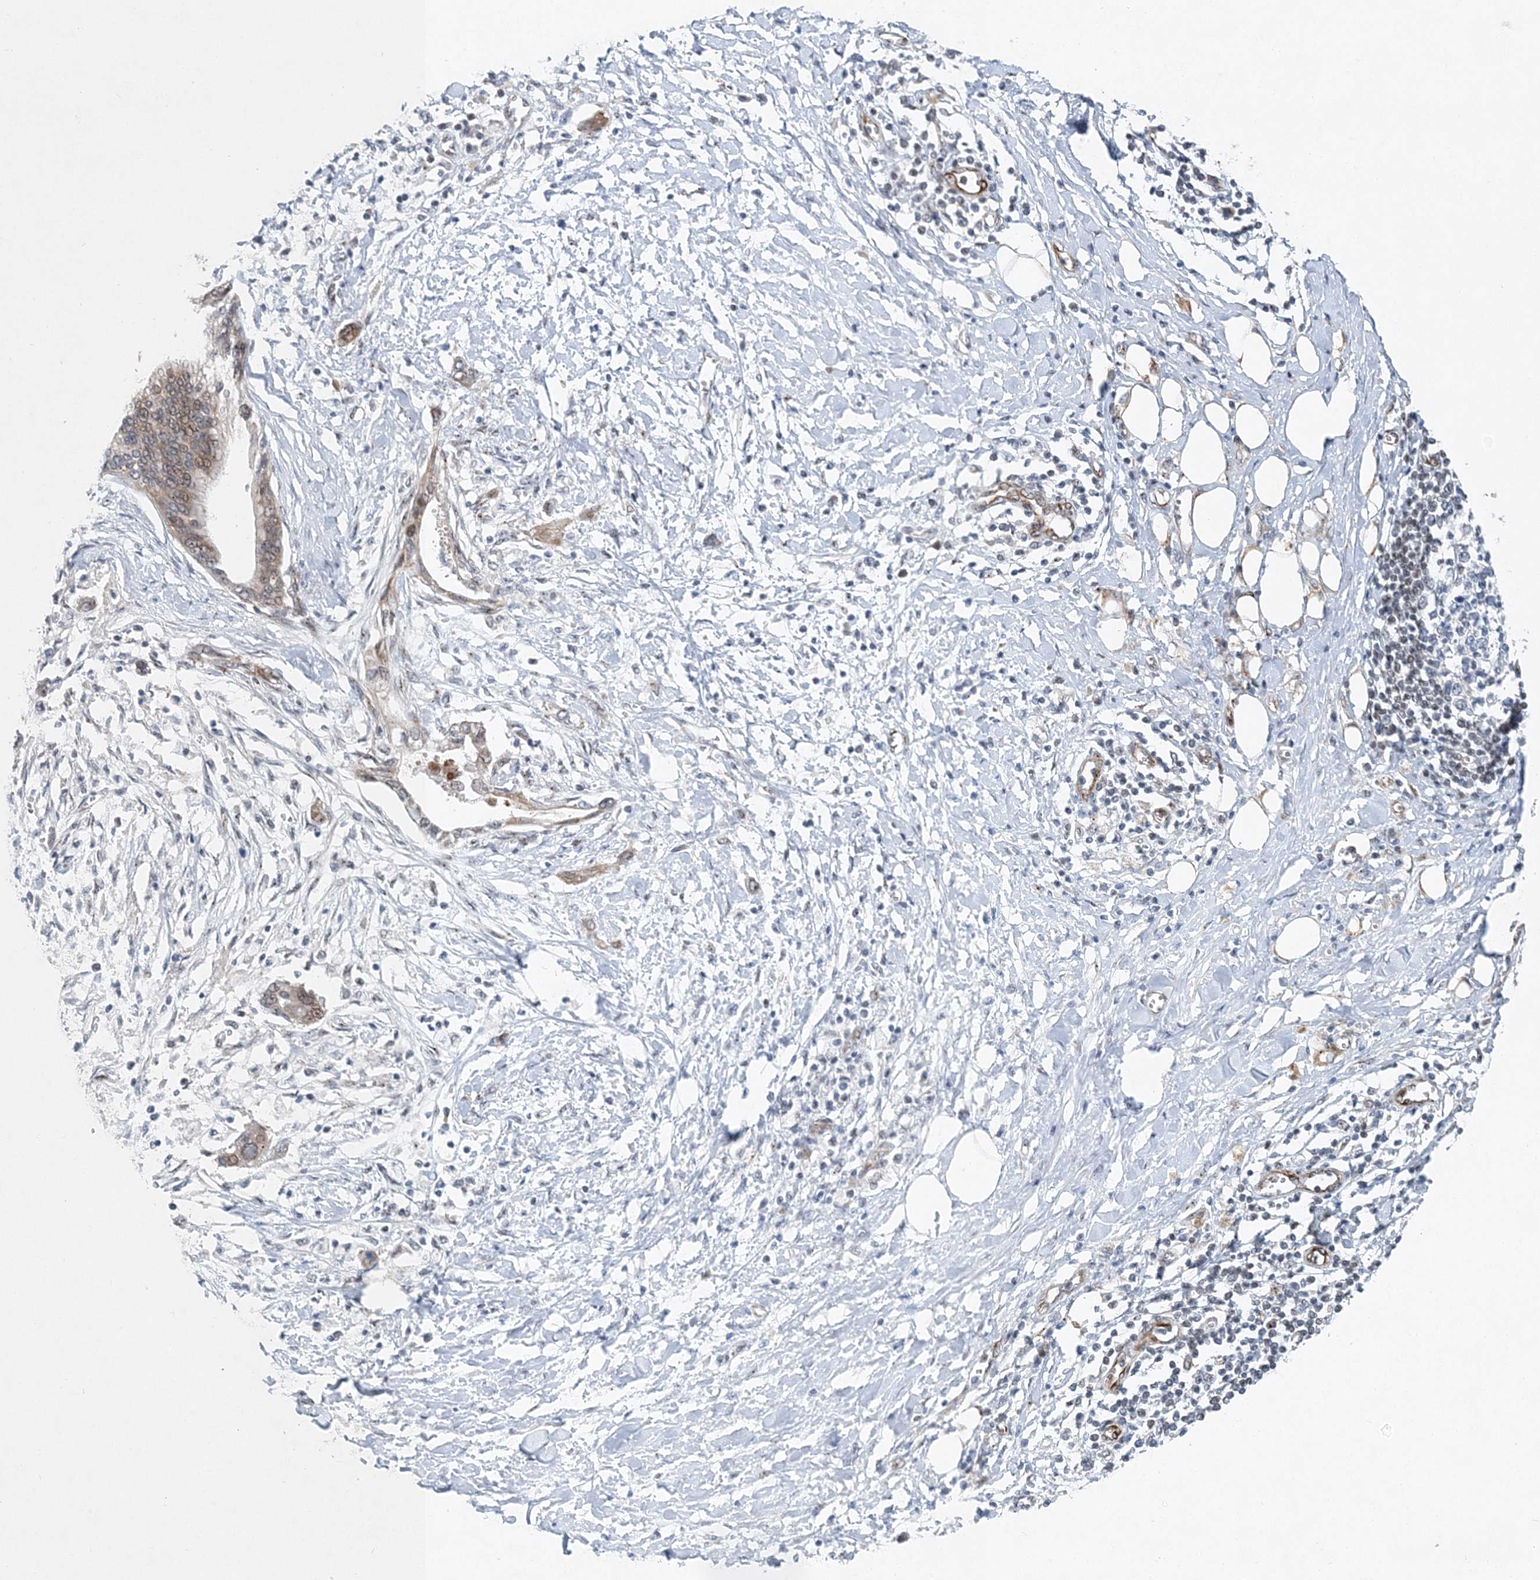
{"staining": {"intensity": "weak", "quantity": "25%-75%", "location": "nuclear"}, "tissue": "pancreatic cancer", "cell_type": "Tumor cells", "image_type": "cancer", "snomed": [{"axis": "morphology", "description": "Normal tissue, NOS"}, {"axis": "morphology", "description": "Adenocarcinoma, NOS"}, {"axis": "topography", "description": "Pancreas"}, {"axis": "topography", "description": "Peripheral nerve tissue"}], "caption": "A histopathology image showing weak nuclear staining in about 25%-75% of tumor cells in adenocarcinoma (pancreatic), as visualized by brown immunohistochemical staining.", "gene": "UIMC1", "patient": {"sex": "male", "age": 59}}